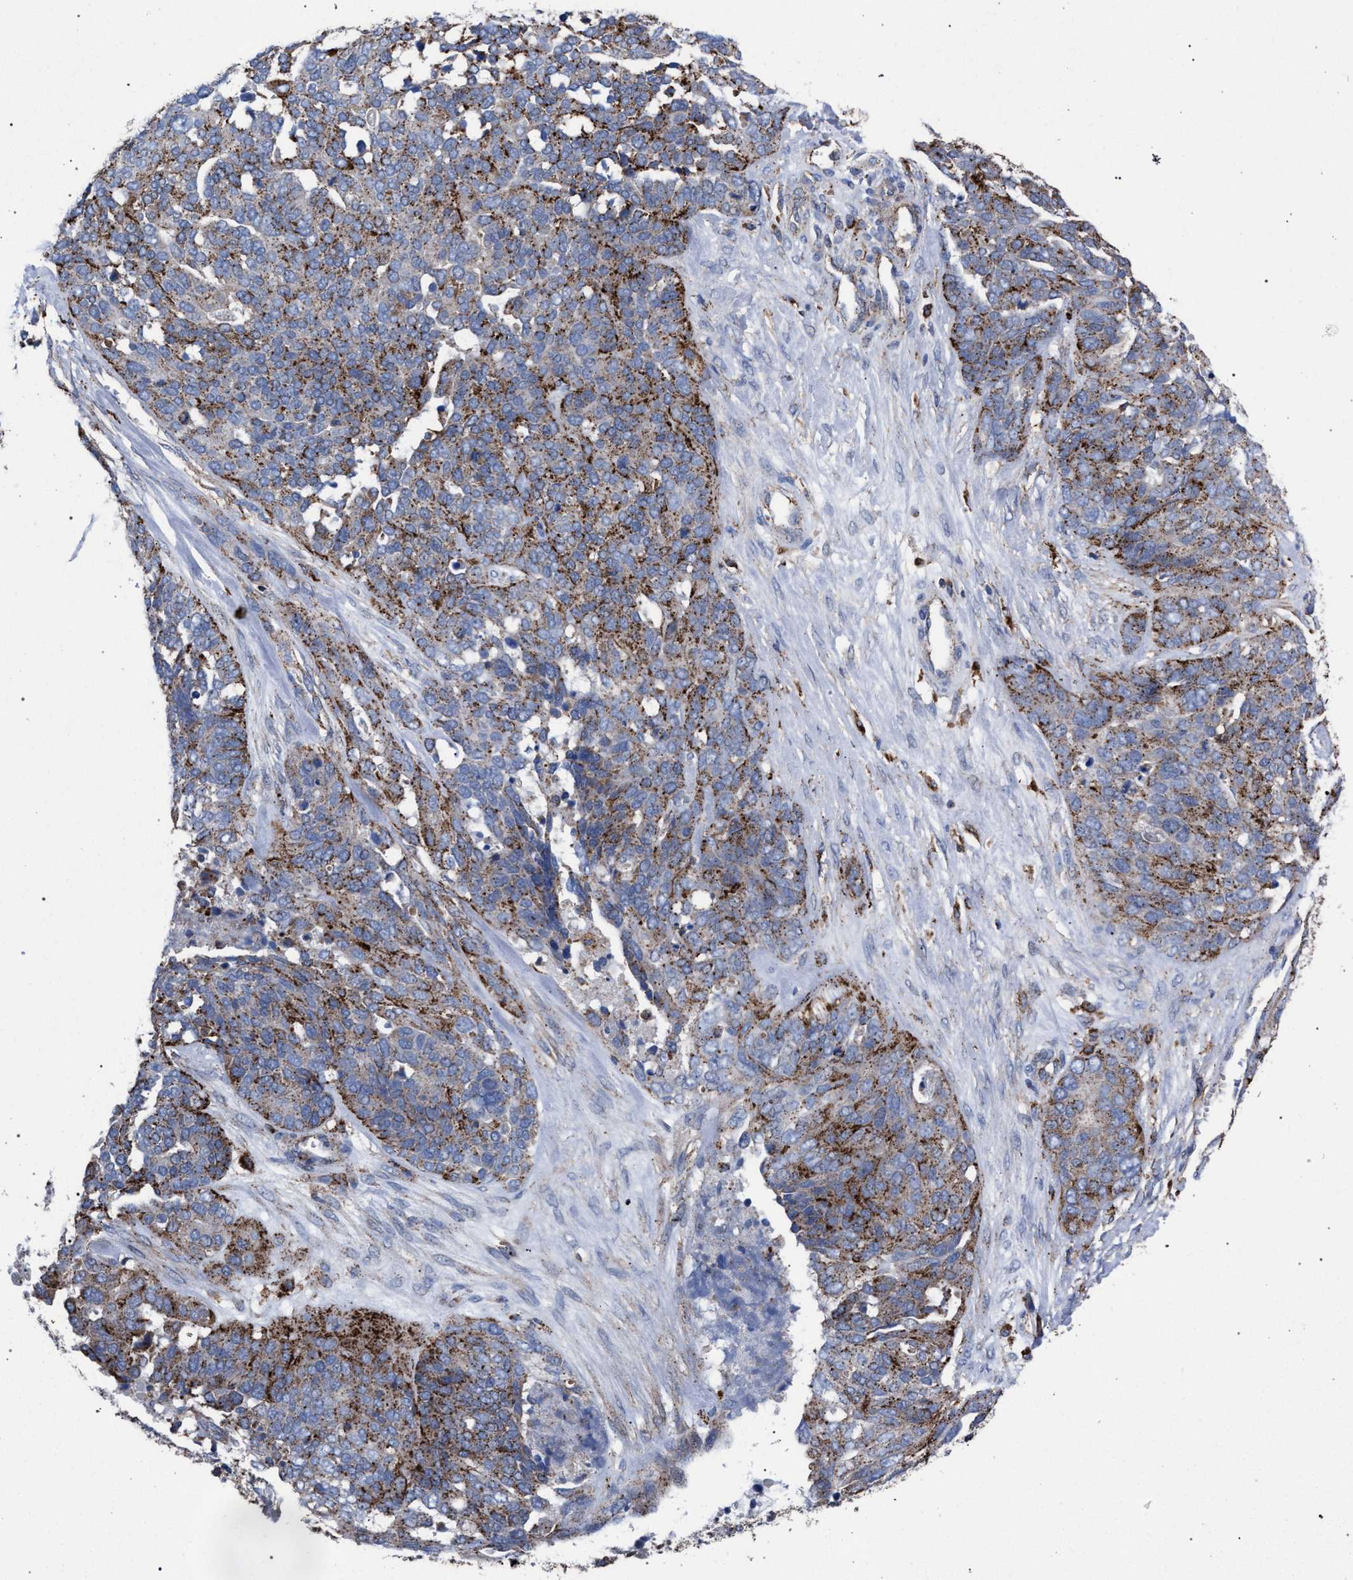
{"staining": {"intensity": "moderate", "quantity": ">75%", "location": "cytoplasmic/membranous"}, "tissue": "ovarian cancer", "cell_type": "Tumor cells", "image_type": "cancer", "snomed": [{"axis": "morphology", "description": "Cystadenocarcinoma, serous, NOS"}, {"axis": "topography", "description": "Ovary"}], "caption": "Immunohistochemical staining of human serous cystadenocarcinoma (ovarian) exhibits medium levels of moderate cytoplasmic/membranous positivity in approximately >75% of tumor cells.", "gene": "PPT1", "patient": {"sex": "female", "age": 44}}